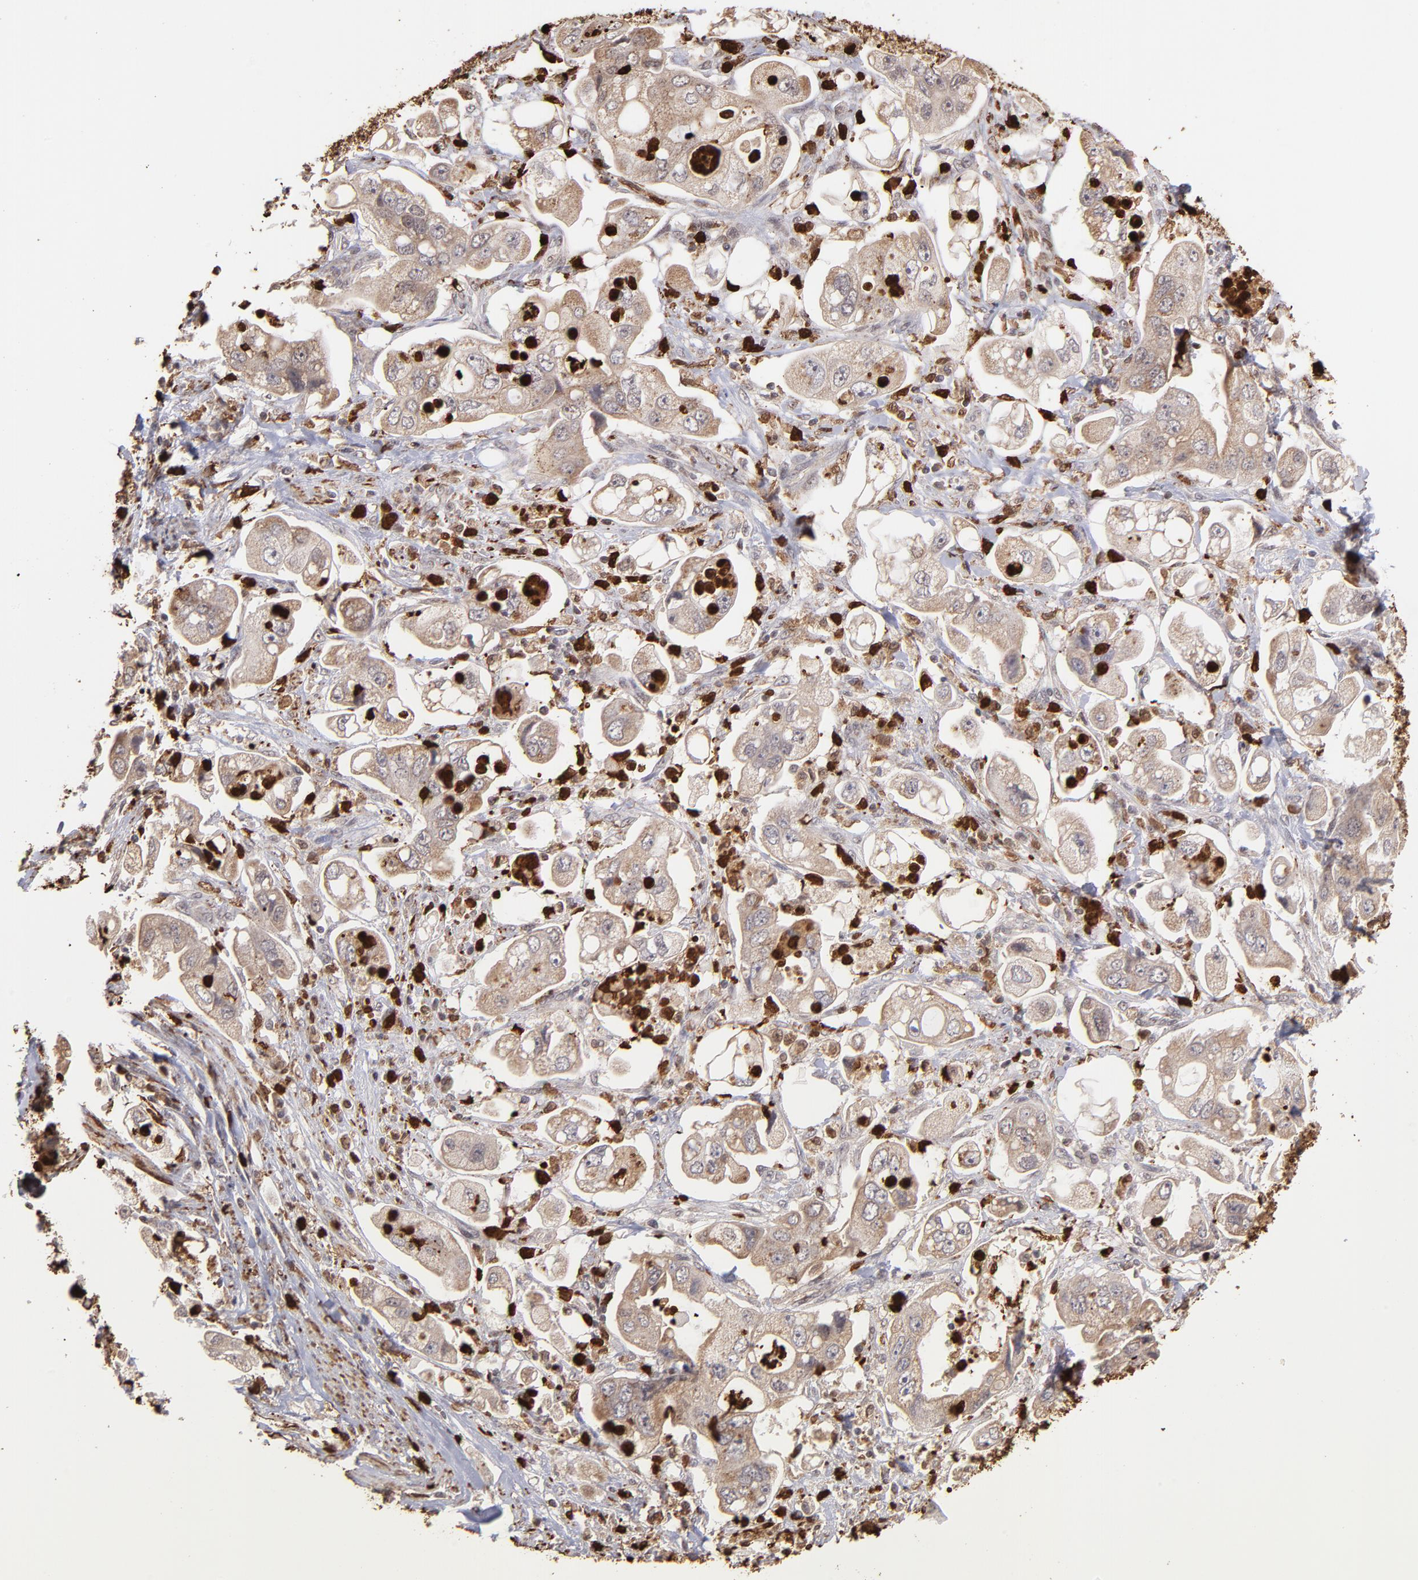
{"staining": {"intensity": "weak", "quantity": ">75%", "location": "cytoplasmic/membranous"}, "tissue": "stomach cancer", "cell_type": "Tumor cells", "image_type": "cancer", "snomed": [{"axis": "morphology", "description": "Adenocarcinoma, NOS"}, {"axis": "topography", "description": "Stomach"}], "caption": "Brown immunohistochemical staining in stomach cancer (adenocarcinoma) exhibits weak cytoplasmic/membranous staining in about >75% of tumor cells.", "gene": "ZFX", "patient": {"sex": "male", "age": 62}}